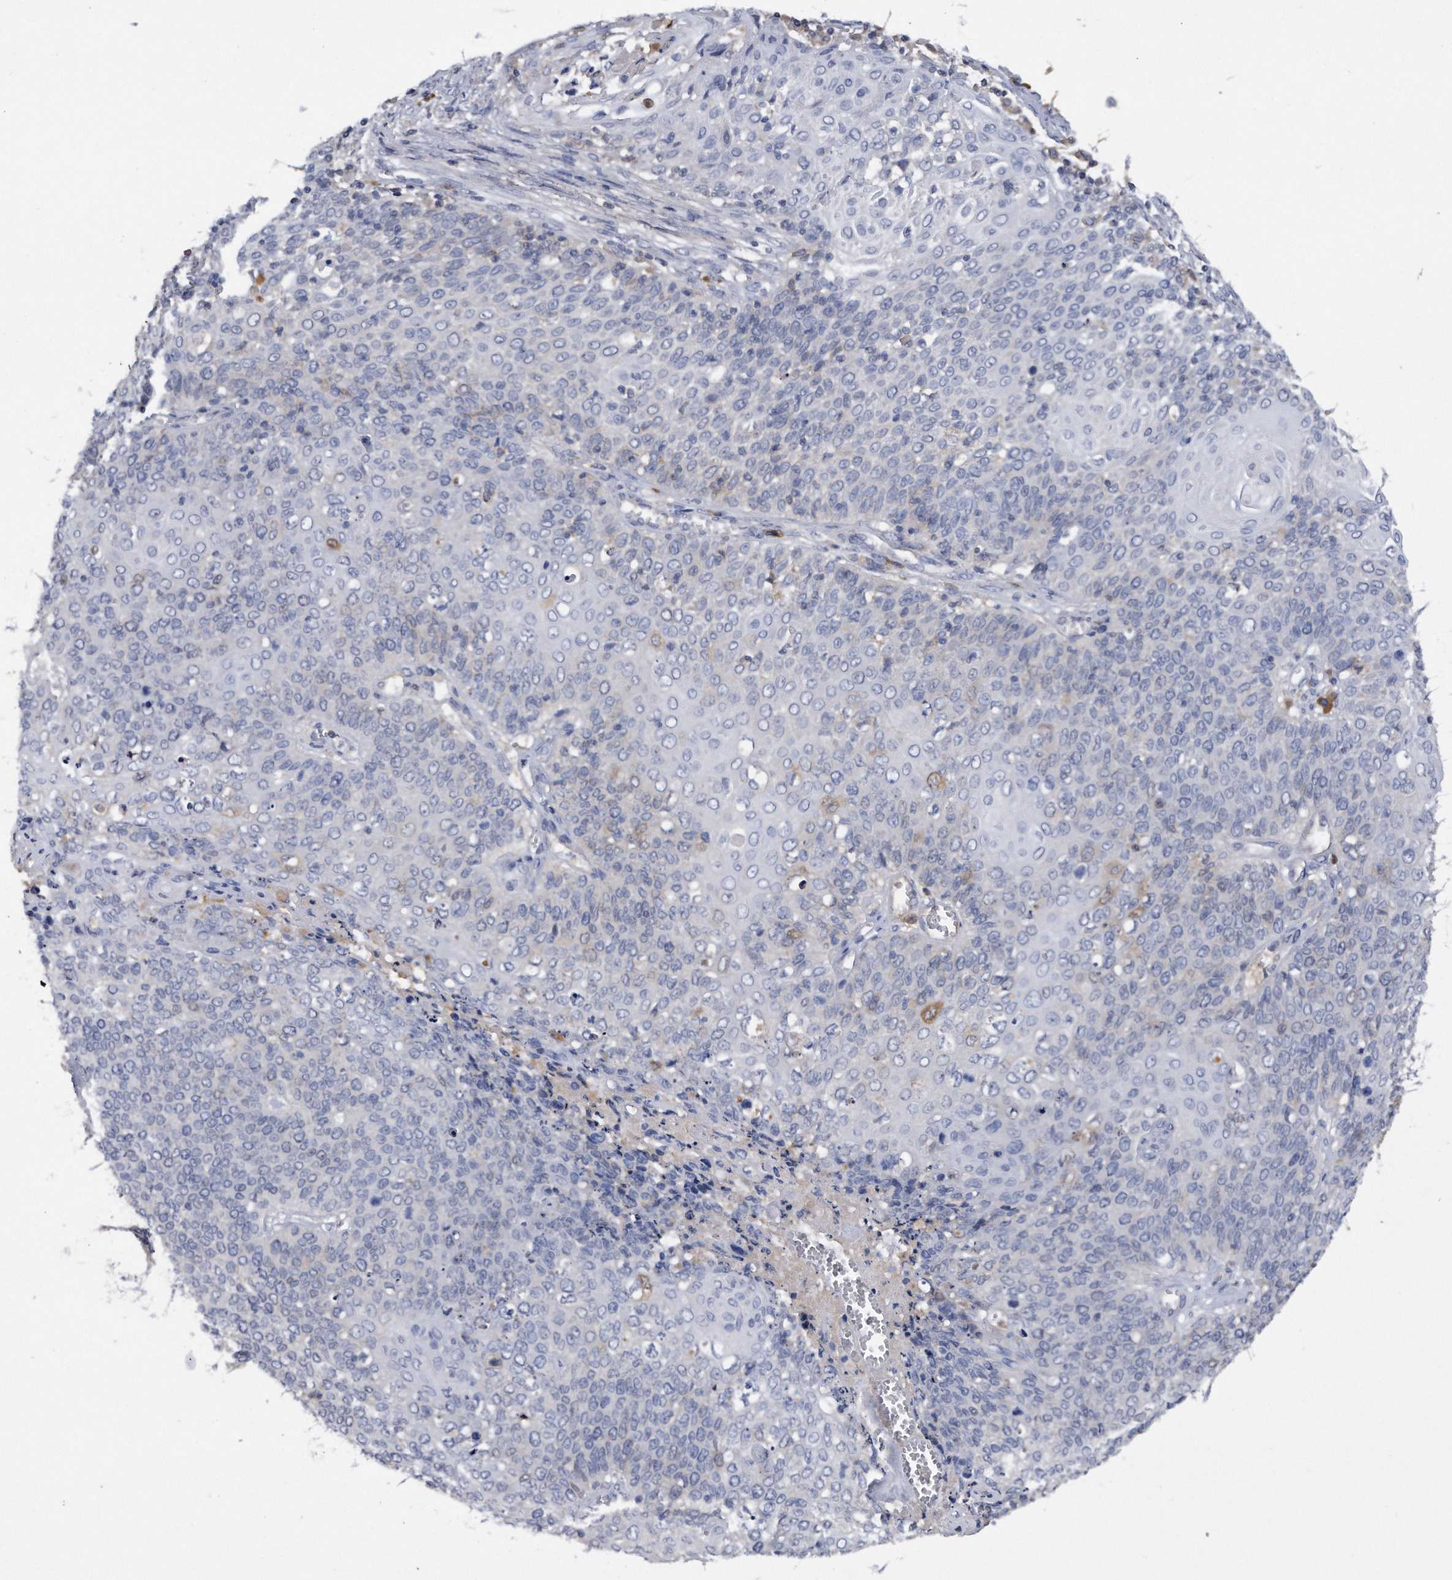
{"staining": {"intensity": "negative", "quantity": "none", "location": "none"}, "tissue": "cervical cancer", "cell_type": "Tumor cells", "image_type": "cancer", "snomed": [{"axis": "morphology", "description": "Squamous cell carcinoma, NOS"}, {"axis": "topography", "description": "Cervix"}], "caption": "A micrograph of human squamous cell carcinoma (cervical) is negative for staining in tumor cells.", "gene": "ASNS", "patient": {"sex": "female", "age": 39}}